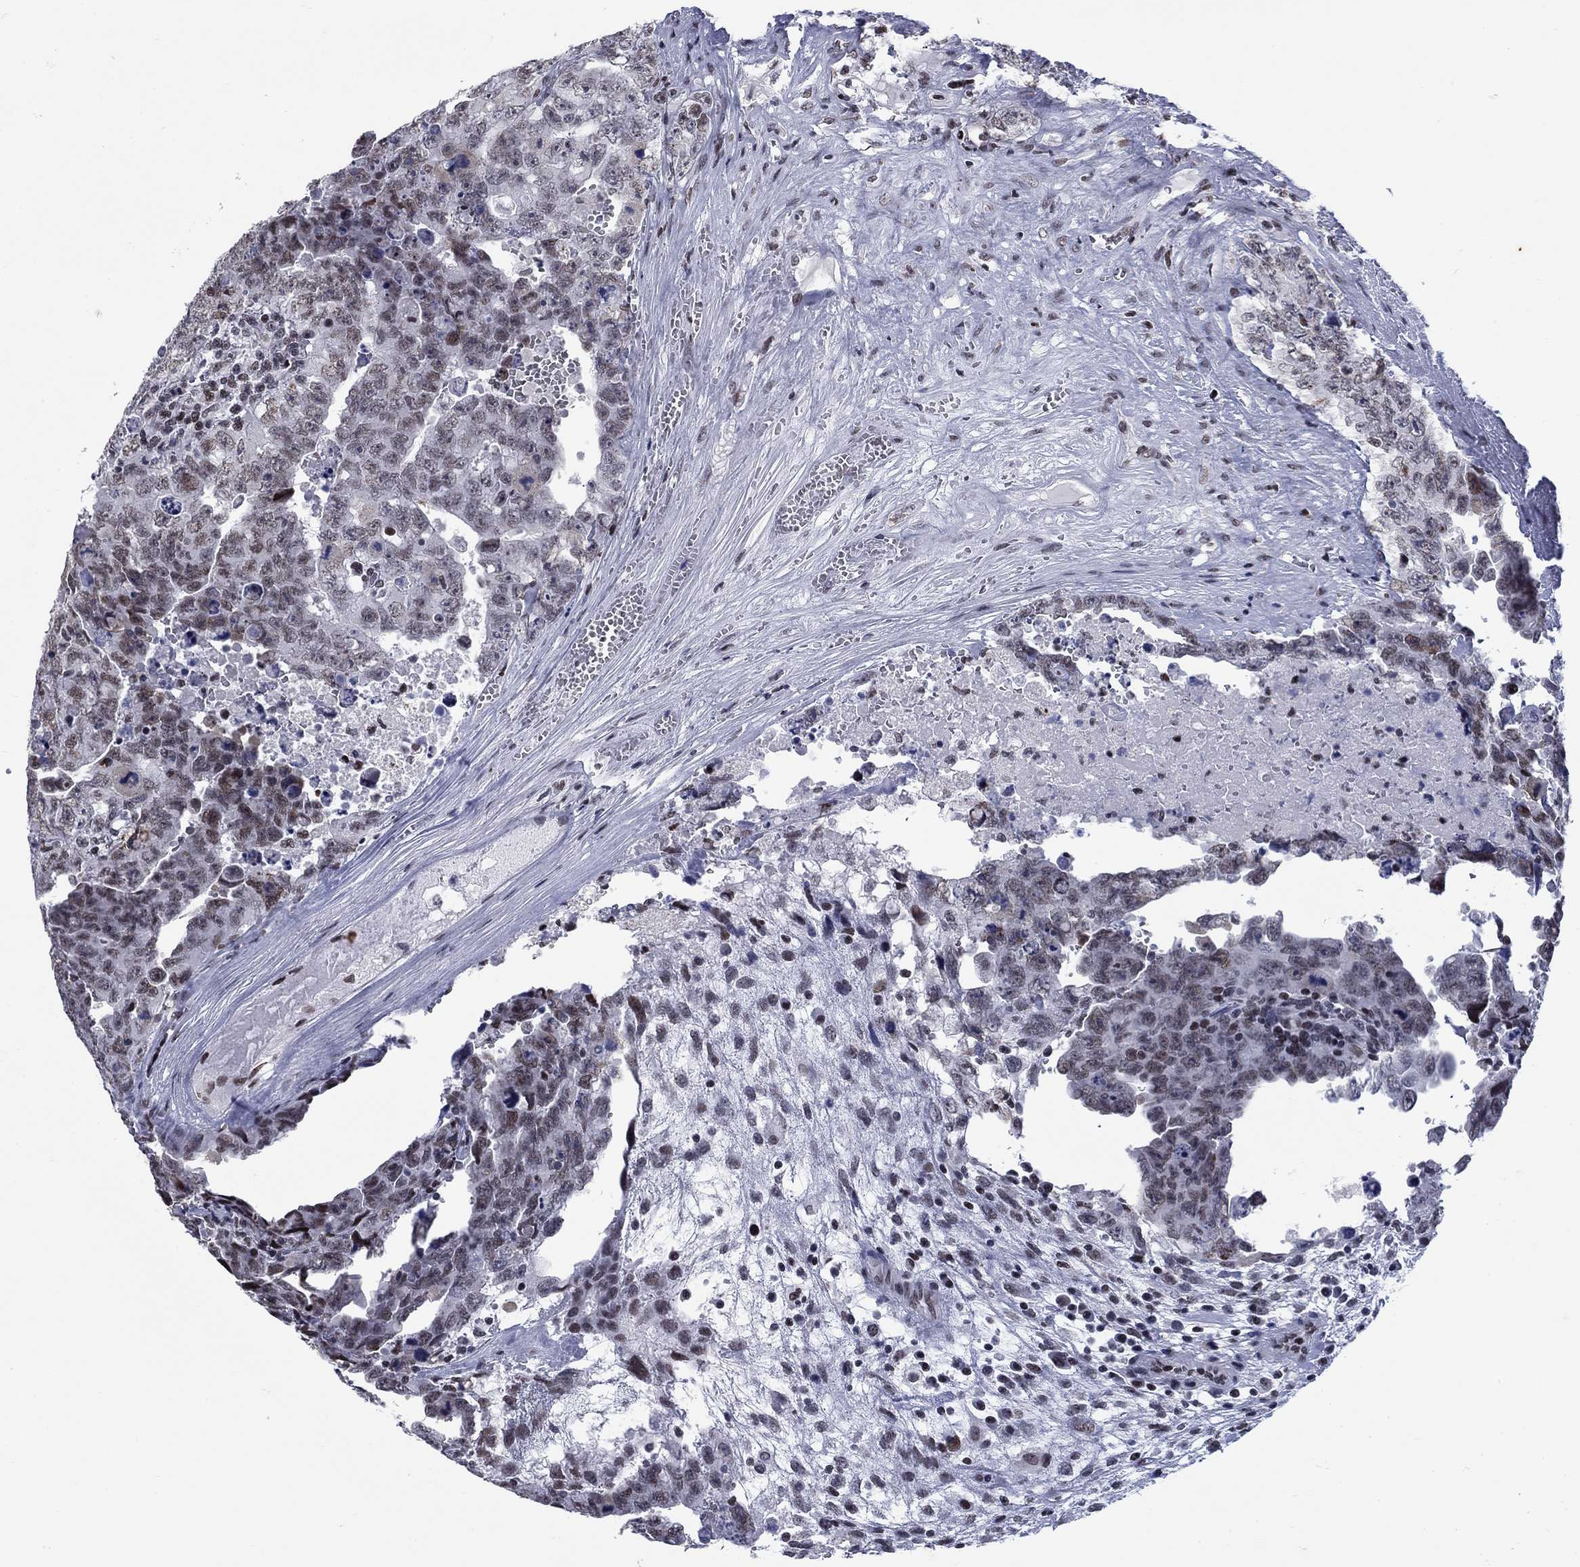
{"staining": {"intensity": "weak", "quantity": "25%-75%", "location": "nuclear"}, "tissue": "testis cancer", "cell_type": "Tumor cells", "image_type": "cancer", "snomed": [{"axis": "morphology", "description": "Carcinoma, Embryonal, NOS"}, {"axis": "topography", "description": "Testis"}], "caption": "Weak nuclear staining for a protein is seen in about 25%-75% of tumor cells of testis embryonal carcinoma using IHC.", "gene": "NPAS3", "patient": {"sex": "male", "age": 24}}